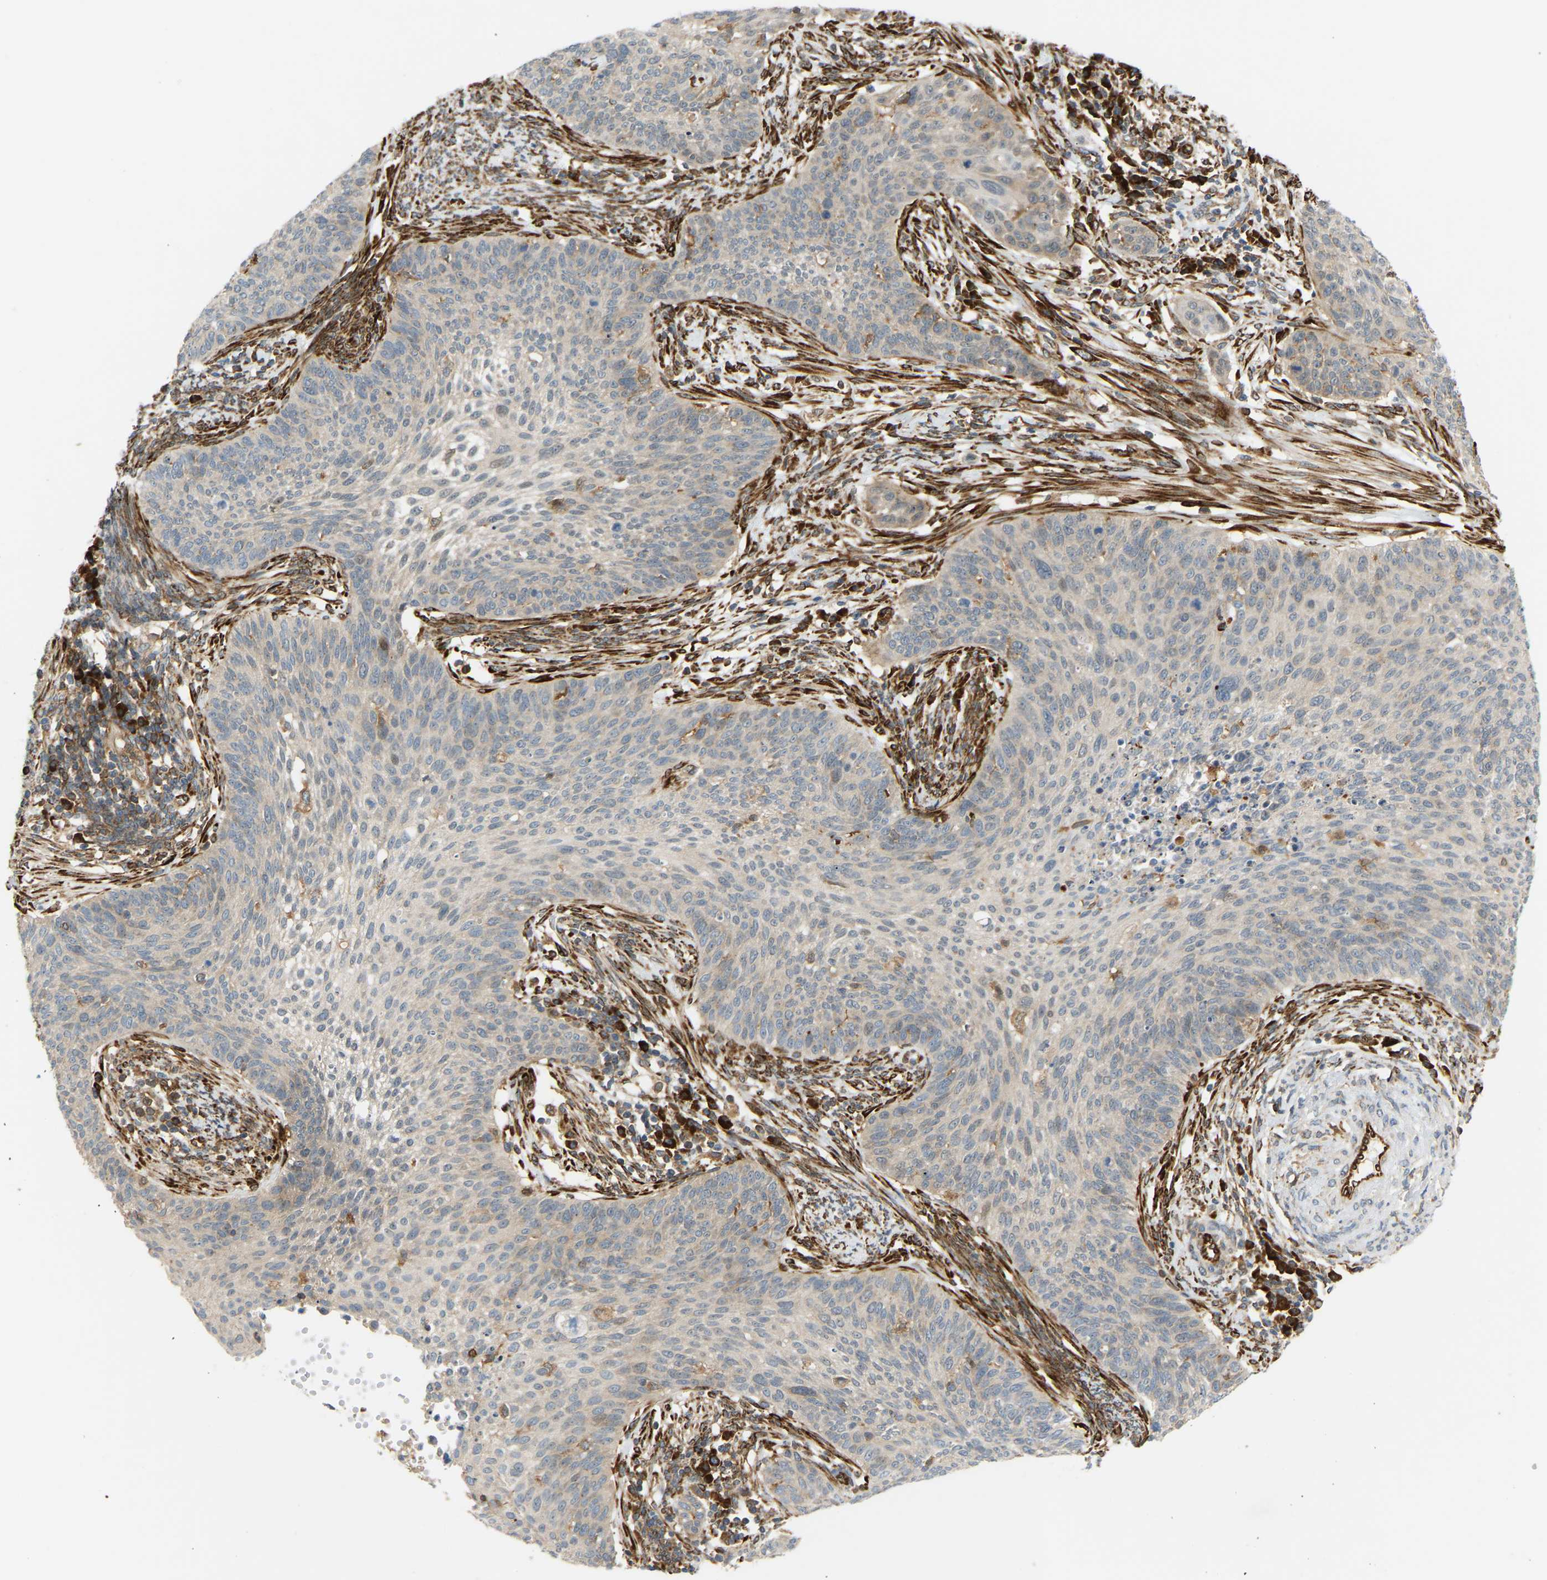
{"staining": {"intensity": "weak", "quantity": "<25%", "location": "cytoplasmic/membranous"}, "tissue": "cervical cancer", "cell_type": "Tumor cells", "image_type": "cancer", "snomed": [{"axis": "morphology", "description": "Squamous cell carcinoma, NOS"}, {"axis": "topography", "description": "Cervix"}], "caption": "This is an immunohistochemistry image of human squamous cell carcinoma (cervical). There is no positivity in tumor cells.", "gene": "PLCG2", "patient": {"sex": "female", "age": 70}}